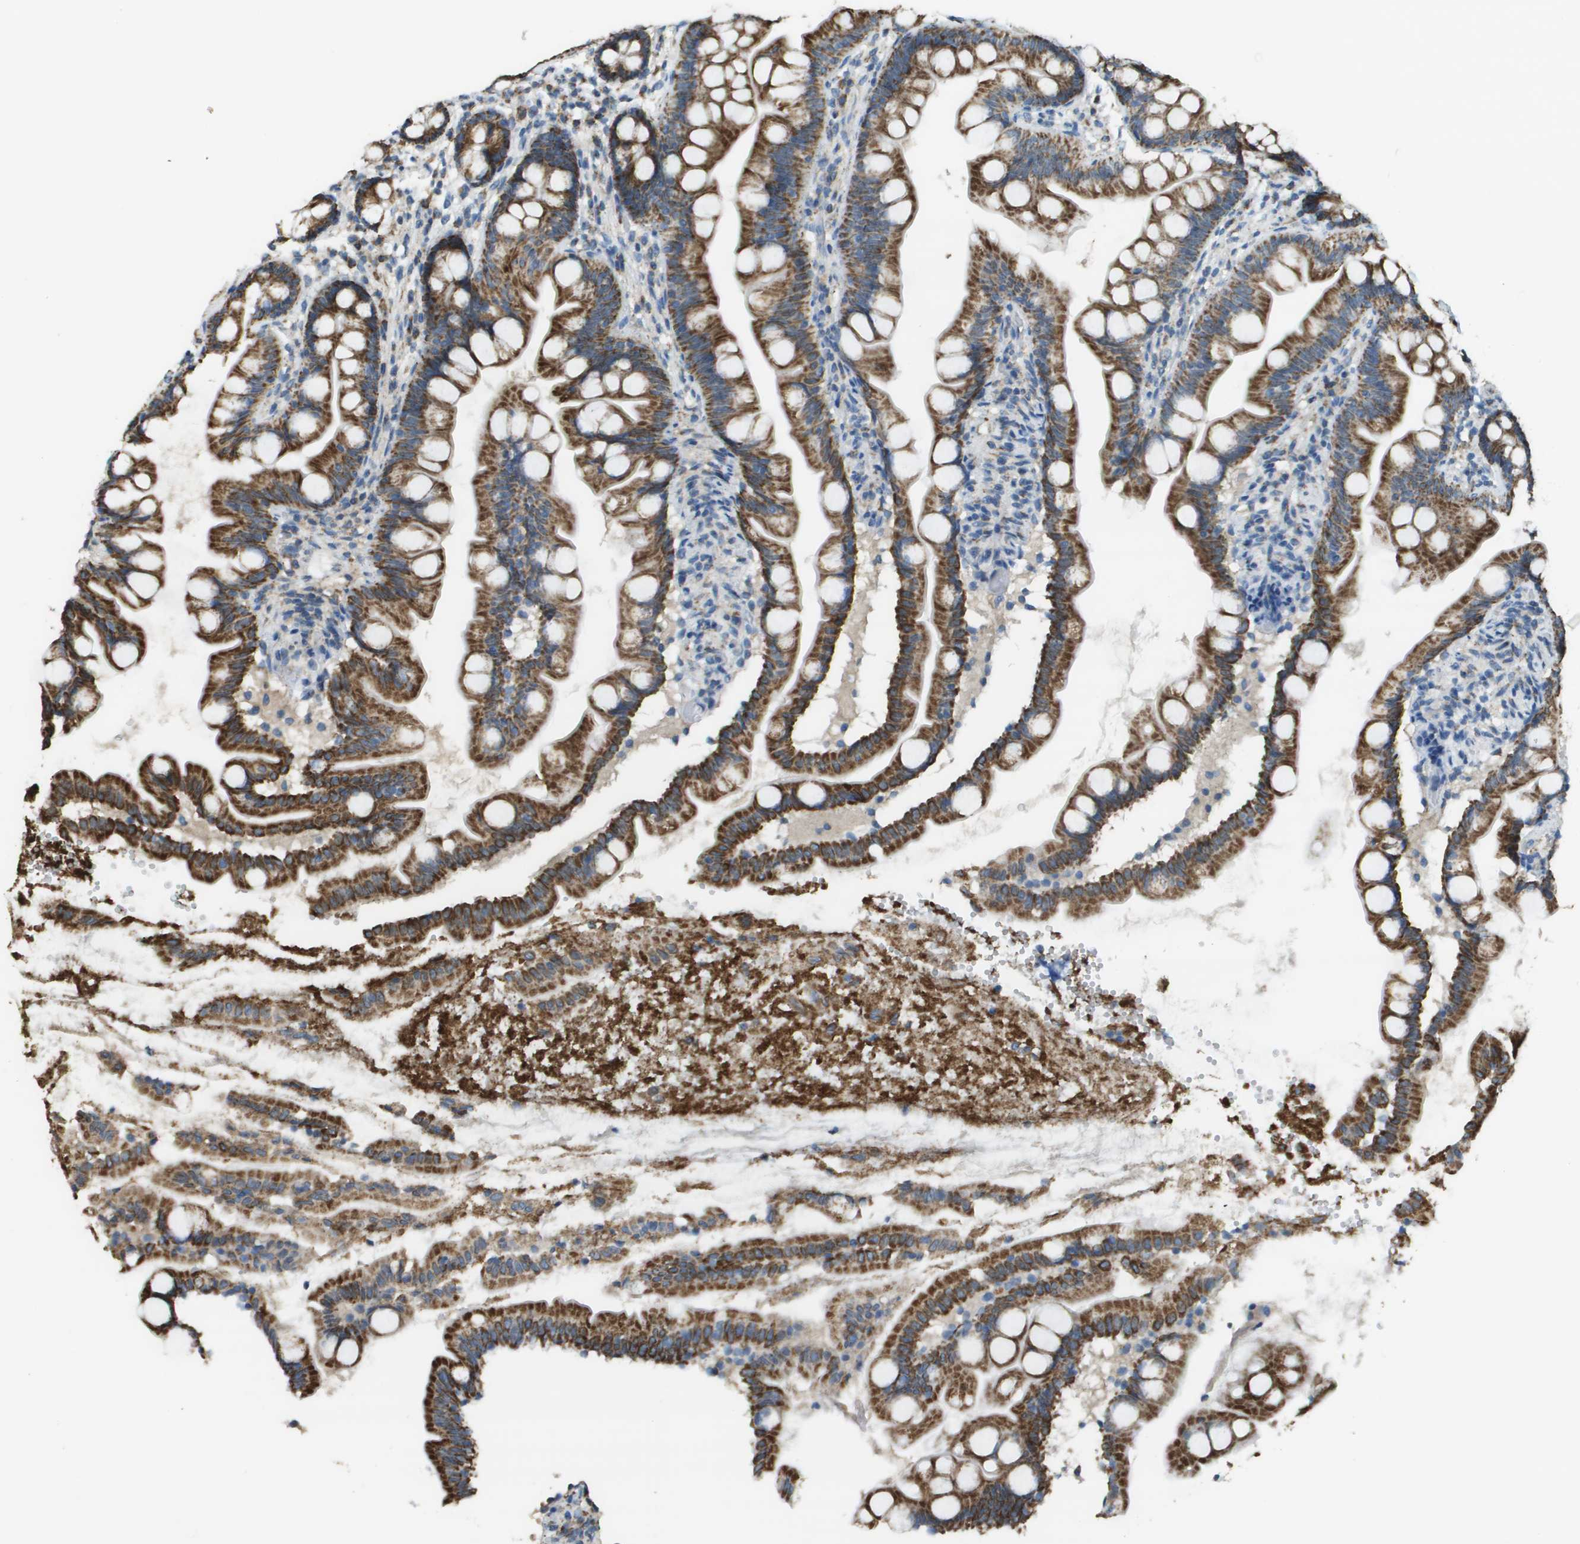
{"staining": {"intensity": "strong", "quantity": ">75%", "location": "cytoplasmic/membranous"}, "tissue": "small intestine", "cell_type": "Glandular cells", "image_type": "normal", "snomed": [{"axis": "morphology", "description": "Normal tissue, NOS"}, {"axis": "topography", "description": "Small intestine"}], "caption": "Strong cytoplasmic/membranous staining for a protein is present in about >75% of glandular cells of unremarkable small intestine using immunohistochemistry.", "gene": "FH", "patient": {"sex": "female", "age": 56}}